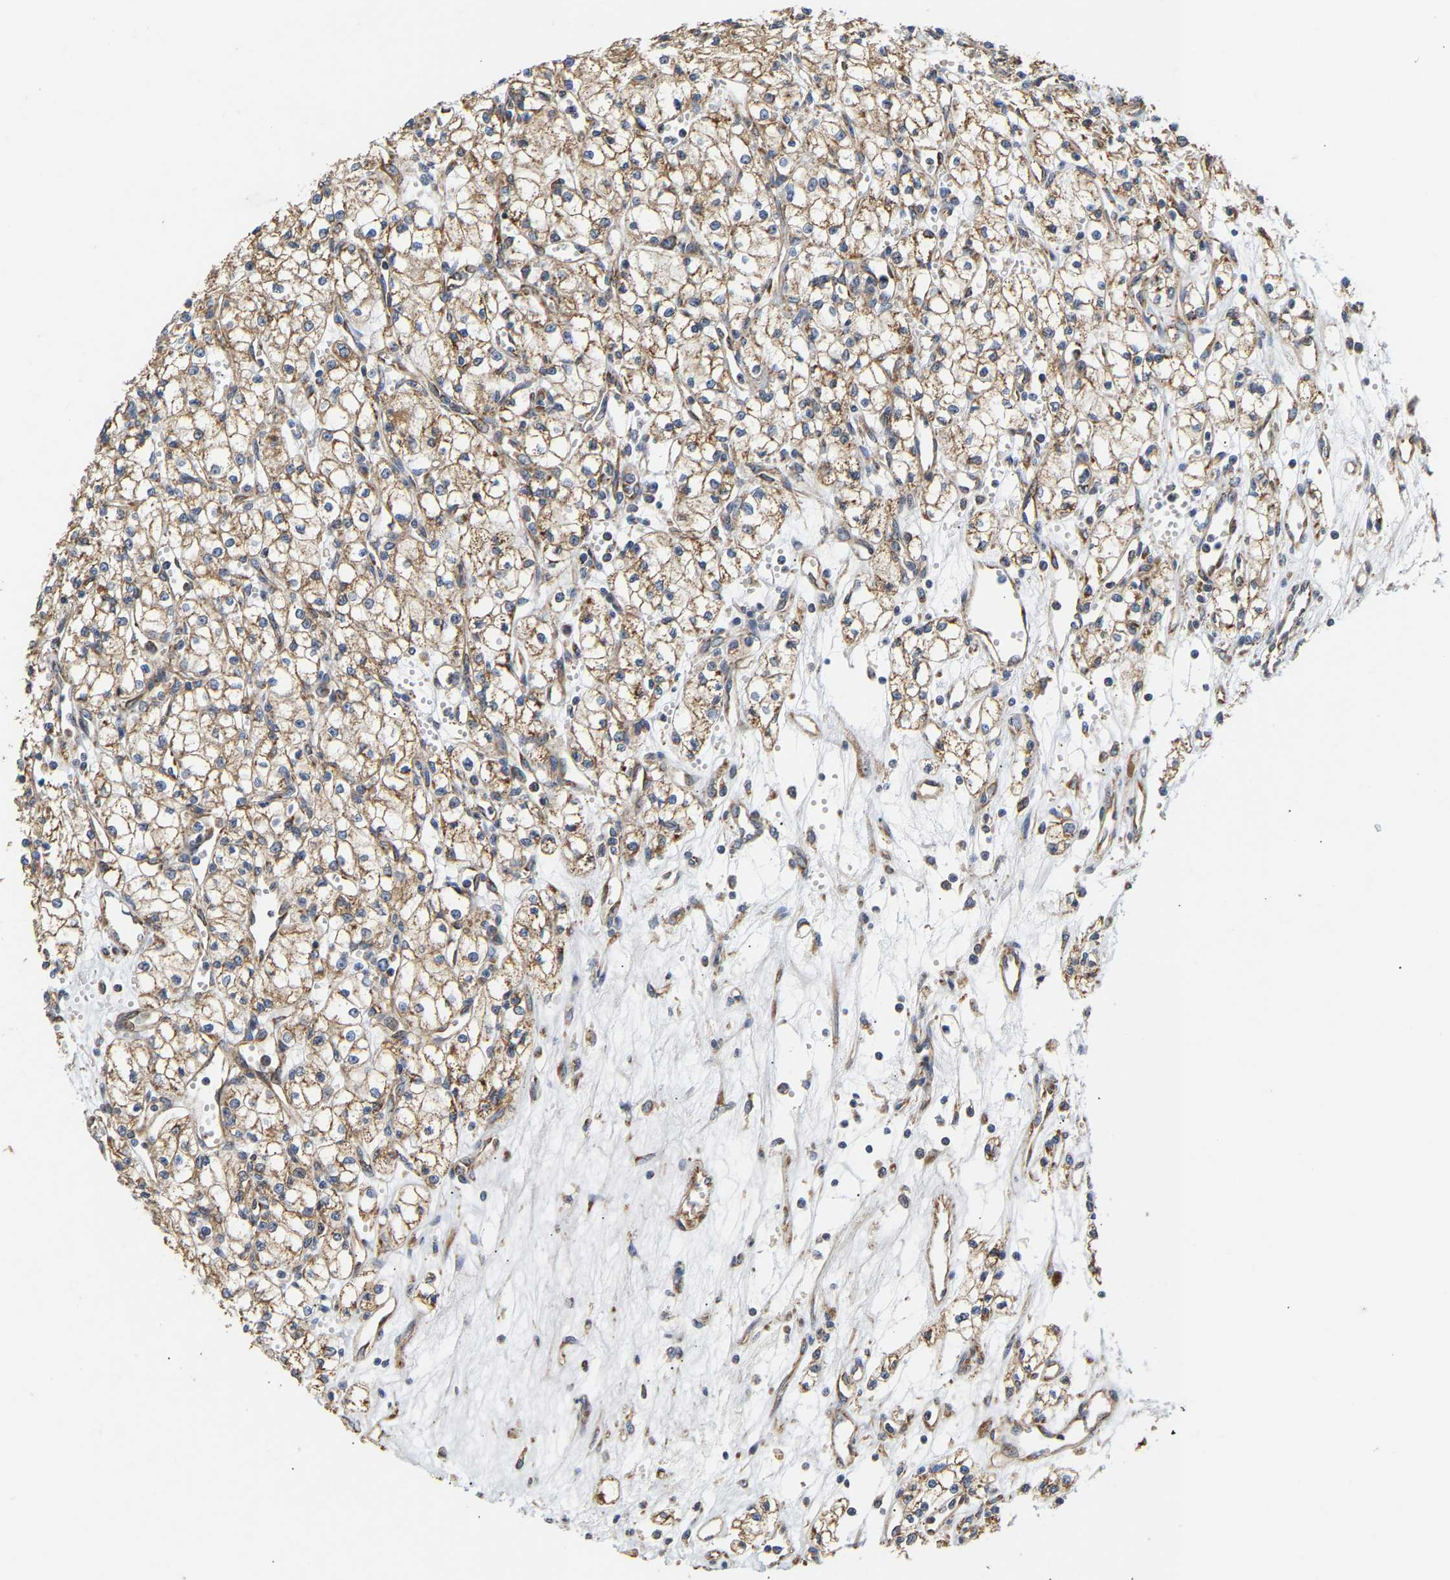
{"staining": {"intensity": "moderate", "quantity": ">75%", "location": "cytoplasmic/membranous"}, "tissue": "renal cancer", "cell_type": "Tumor cells", "image_type": "cancer", "snomed": [{"axis": "morphology", "description": "Adenocarcinoma, NOS"}, {"axis": "topography", "description": "Kidney"}], "caption": "The micrograph reveals immunohistochemical staining of renal cancer. There is moderate cytoplasmic/membranous positivity is appreciated in about >75% of tumor cells.", "gene": "TMEM168", "patient": {"sex": "male", "age": 59}}